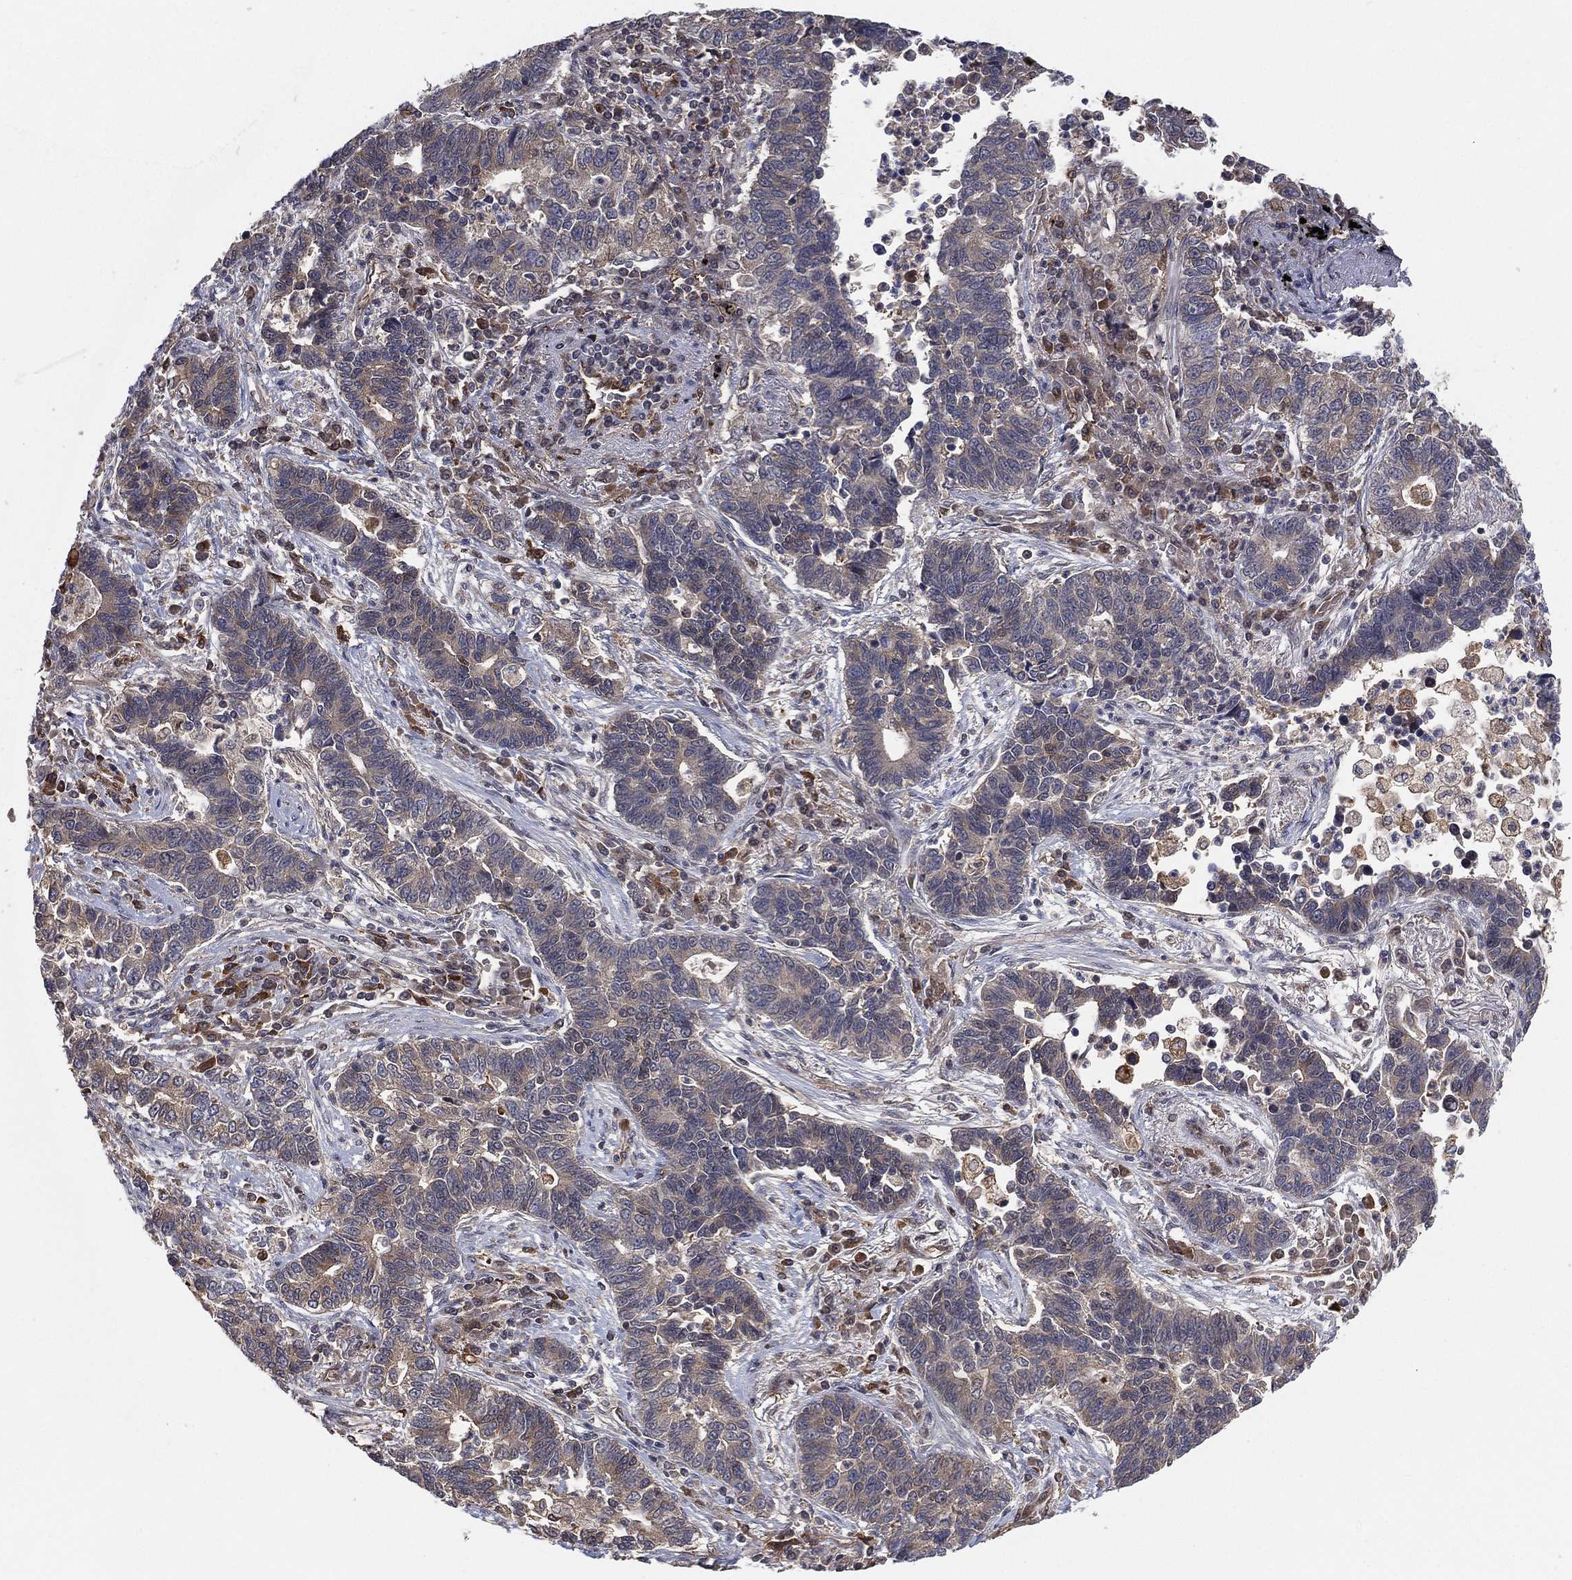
{"staining": {"intensity": "weak", "quantity": ">75%", "location": "cytoplasmic/membranous"}, "tissue": "lung cancer", "cell_type": "Tumor cells", "image_type": "cancer", "snomed": [{"axis": "morphology", "description": "Adenocarcinoma, NOS"}, {"axis": "topography", "description": "Lung"}], "caption": "About >75% of tumor cells in lung cancer exhibit weak cytoplasmic/membranous protein positivity as visualized by brown immunohistochemical staining.", "gene": "PSMG4", "patient": {"sex": "female", "age": 57}}